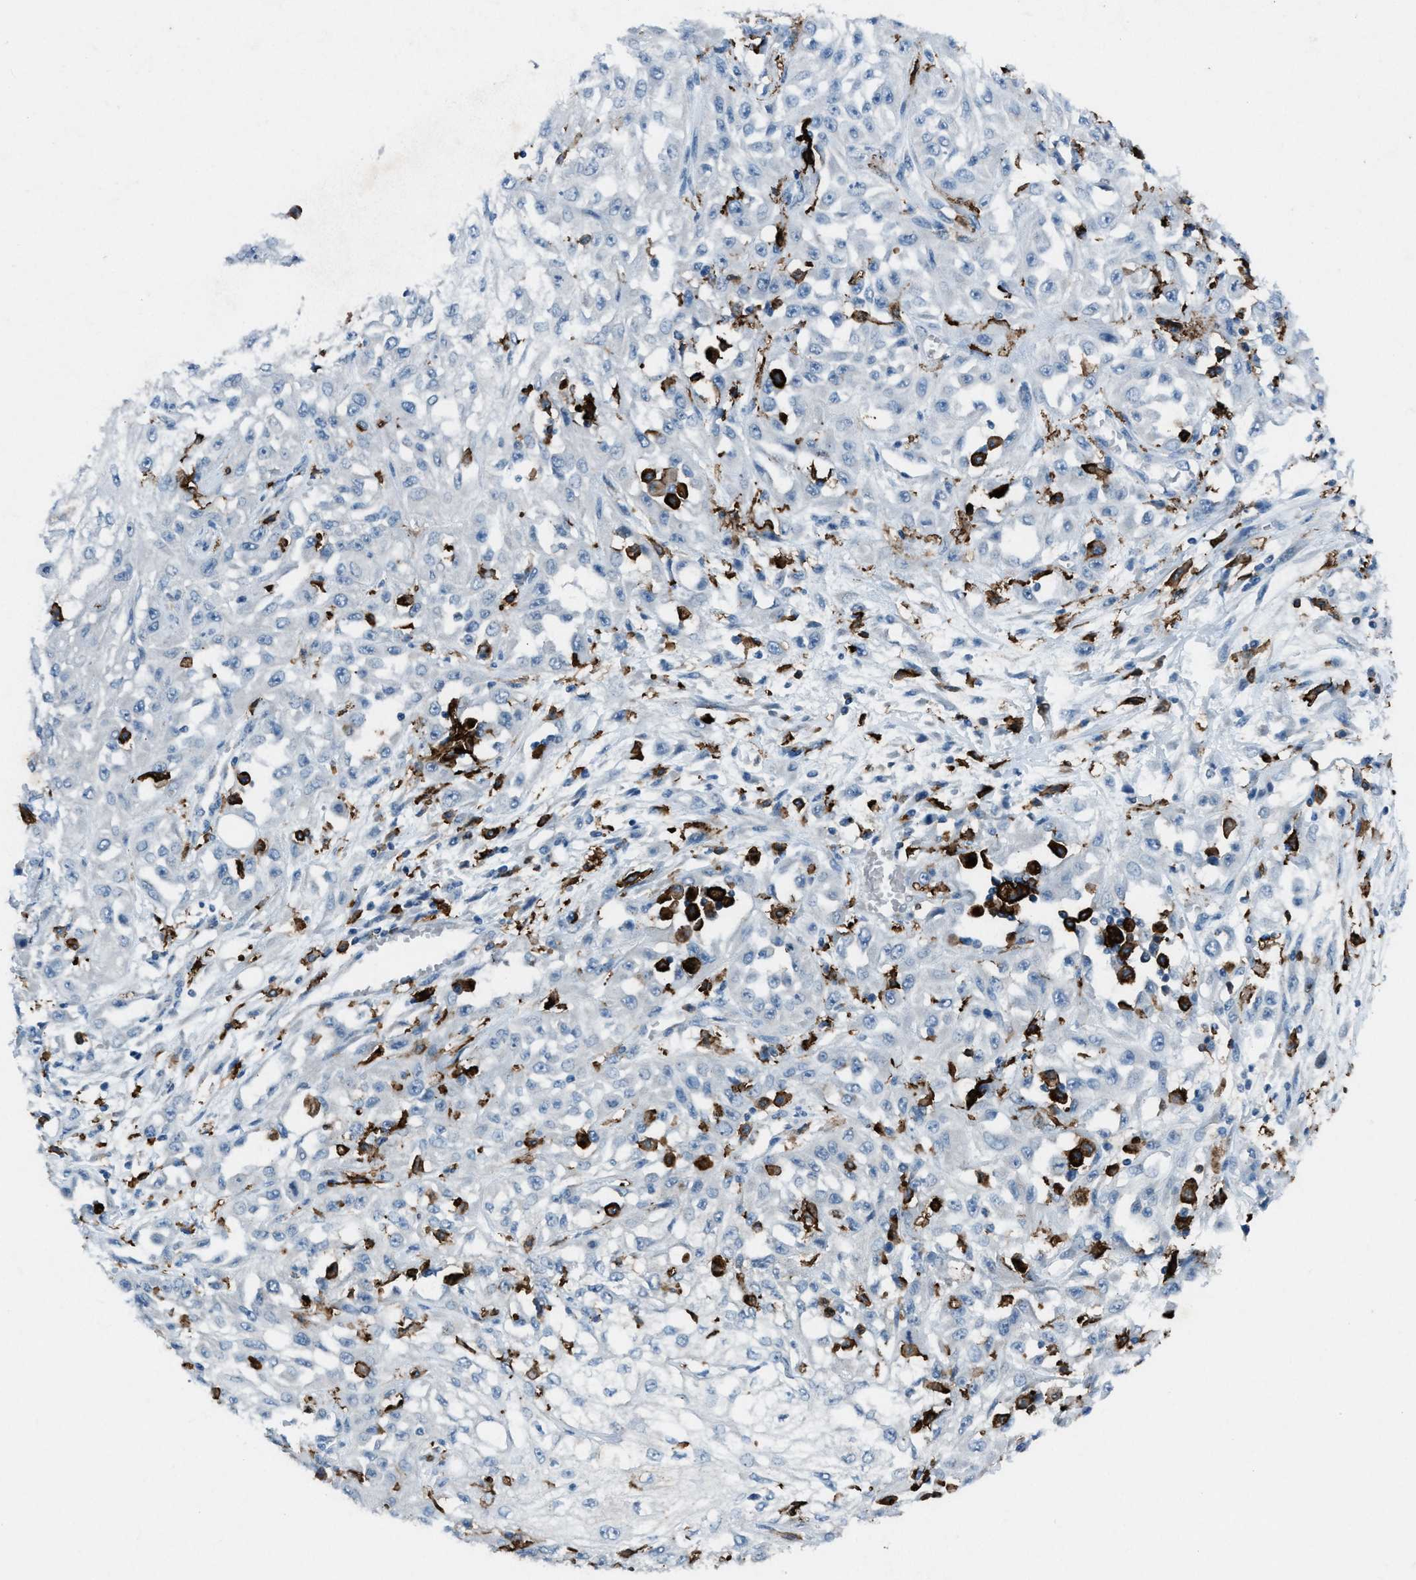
{"staining": {"intensity": "negative", "quantity": "none", "location": "none"}, "tissue": "skin cancer", "cell_type": "Tumor cells", "image_type": "cancer", "snomed": [{"axis": "morphology", "description": "Squamous cell carcinoma, NOS"}, {"axis": "morphology", "description": "Squamous cell carcinoma, metastatic, NOS"}, {"axis": "topography", "description": "Skin"}, {"axis": "topography", "description": "Lymph node"}], "caption": "Skin metastatic squamous cell carcinoma was stained to show a protein in brown. There is no significant positivity in tumor cells.", "gene": "FCER1G", "patient": {"sex": "male", "age": 75}}